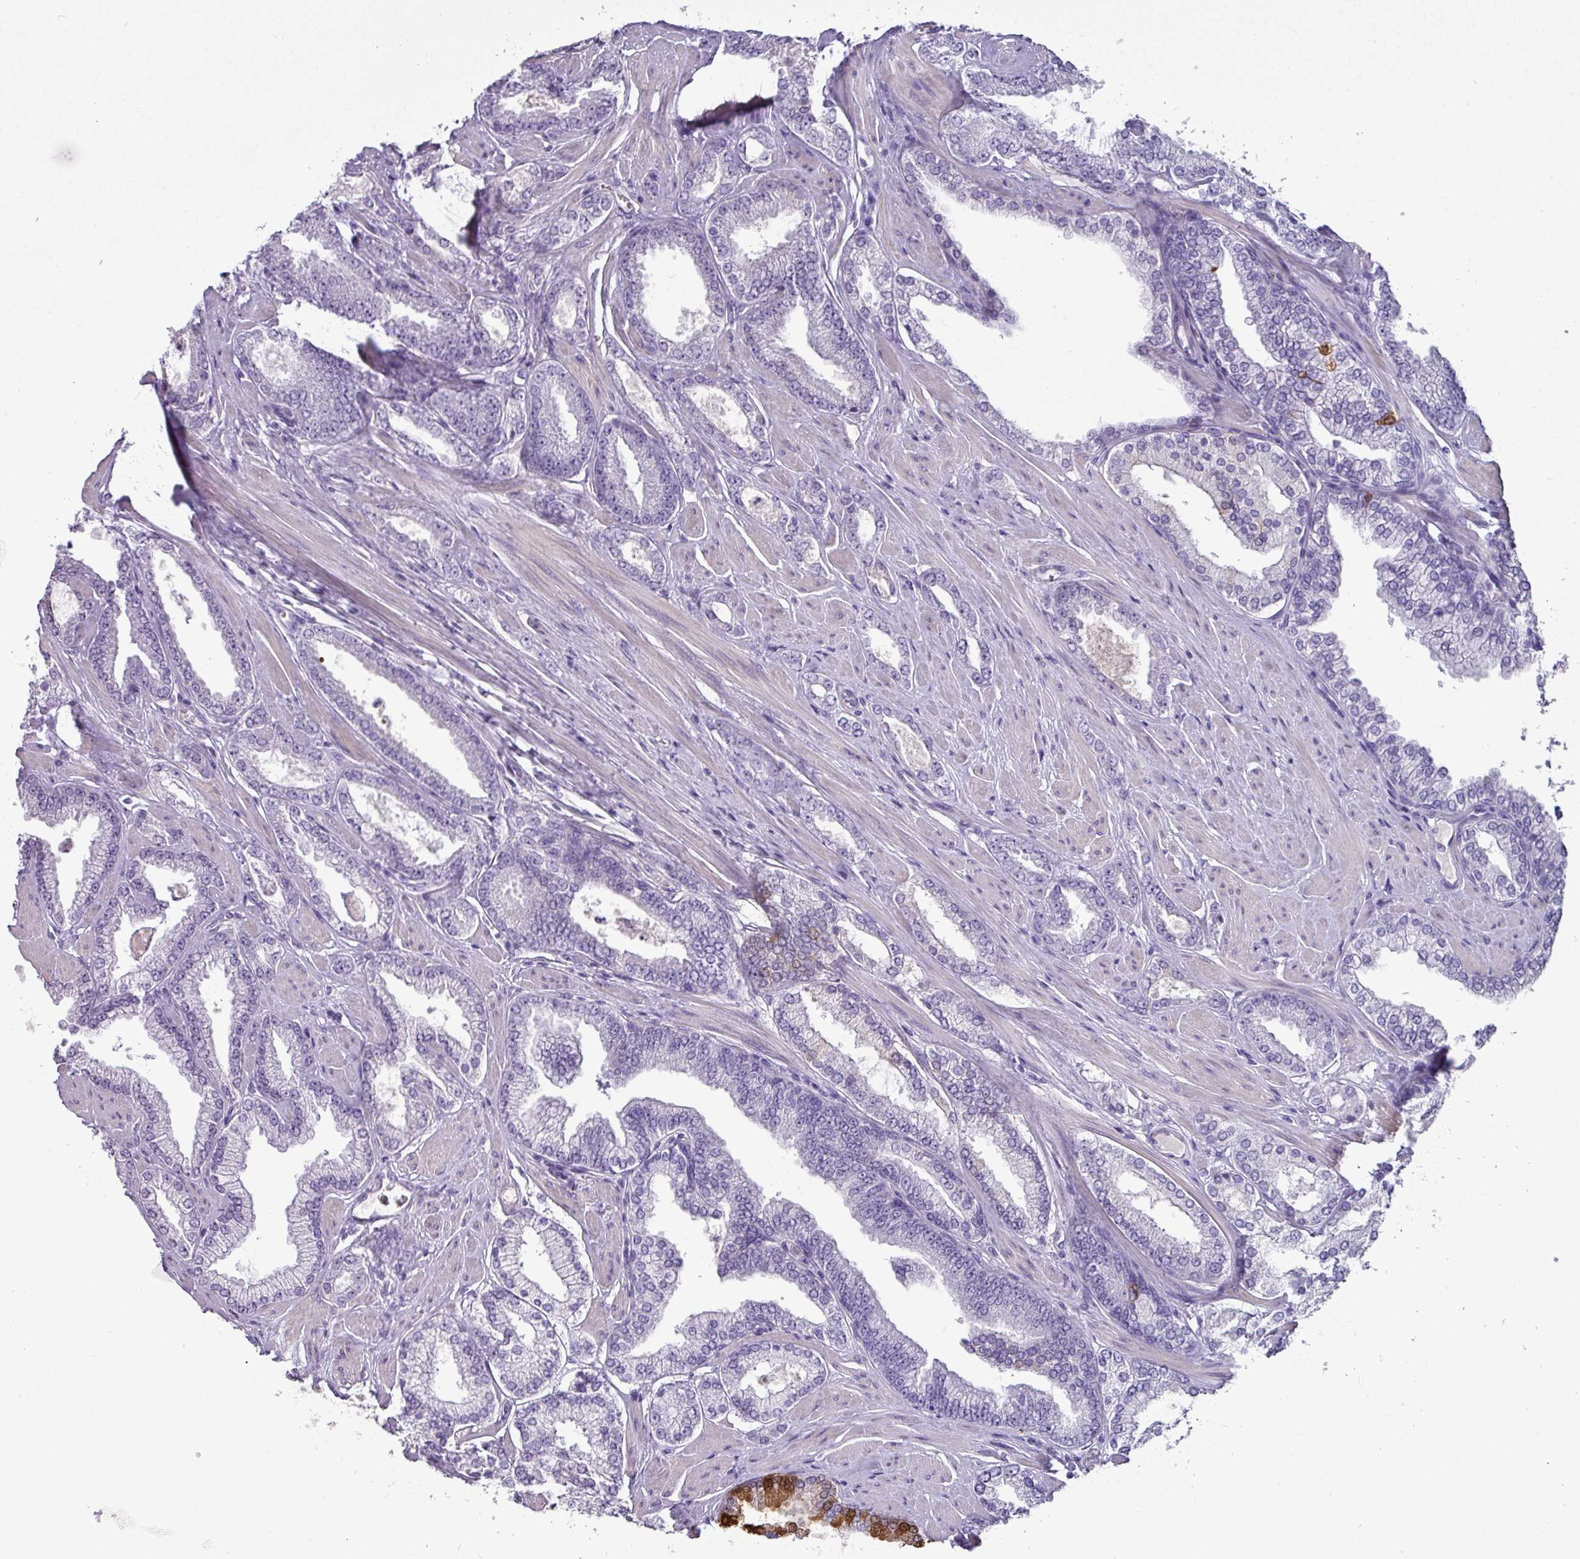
{"staining": {"intensity": "negative", "quantity": "none", "location": "none"}, "tissue": "prostate cancer", "cell_type": "Tumor cells", "image_type": "cancer", "snomed": [{"axis": "morphology", "description": "Adenocarcinoma, Low grade"}, {"axis": "topography", "description": "Prostate"}], "caption": "Immunohistochemical staining of human prostate adenocarcinoma (low-grade) exhibits no significant expression in tumor cells.", "gene": "GSTA3", "patient": {"sex": "male", "age": 42}}